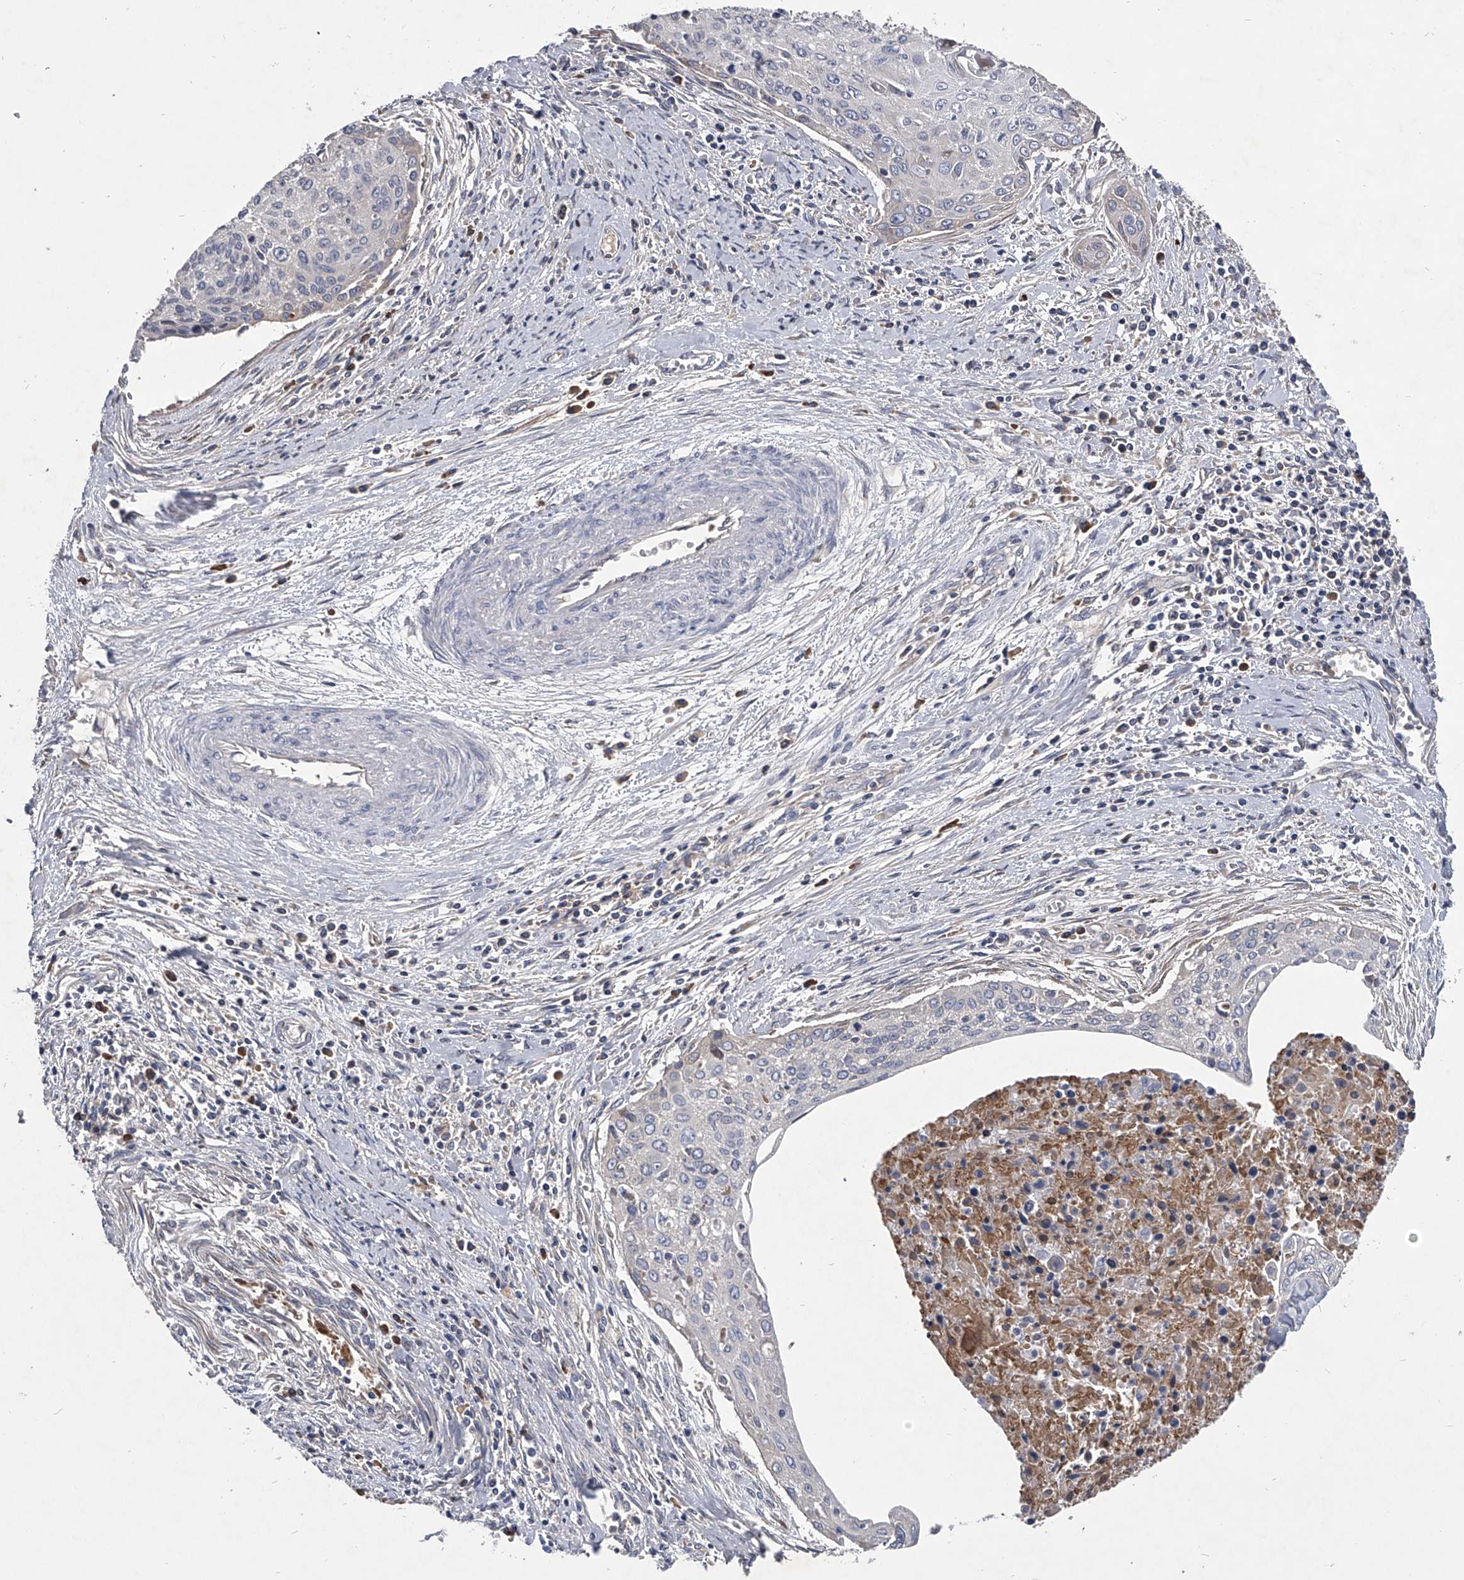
{"staining": {"intensity": "negative", "quantity": "none", "location": "none"}, "tissue": "cervical cancer", "cell_type": "Tumor cells", "image_type": "cancer", "snomed": [{"axis": "morphology", "description": "Squamous cell carcinoma, NOS"}, {"axis": "topography", "description": "Cervix"}], "caption": "A histopathology image of squamous cell carcinoma (cervical) stained for a protein displays no brown staining in tumor cells. (DAB (3,3'-diaminobenzidine) immunohistochemistry with hematoxylin counter stain).", "gene": "CCR4", "patient": {"sex": "female", "age": 55}}